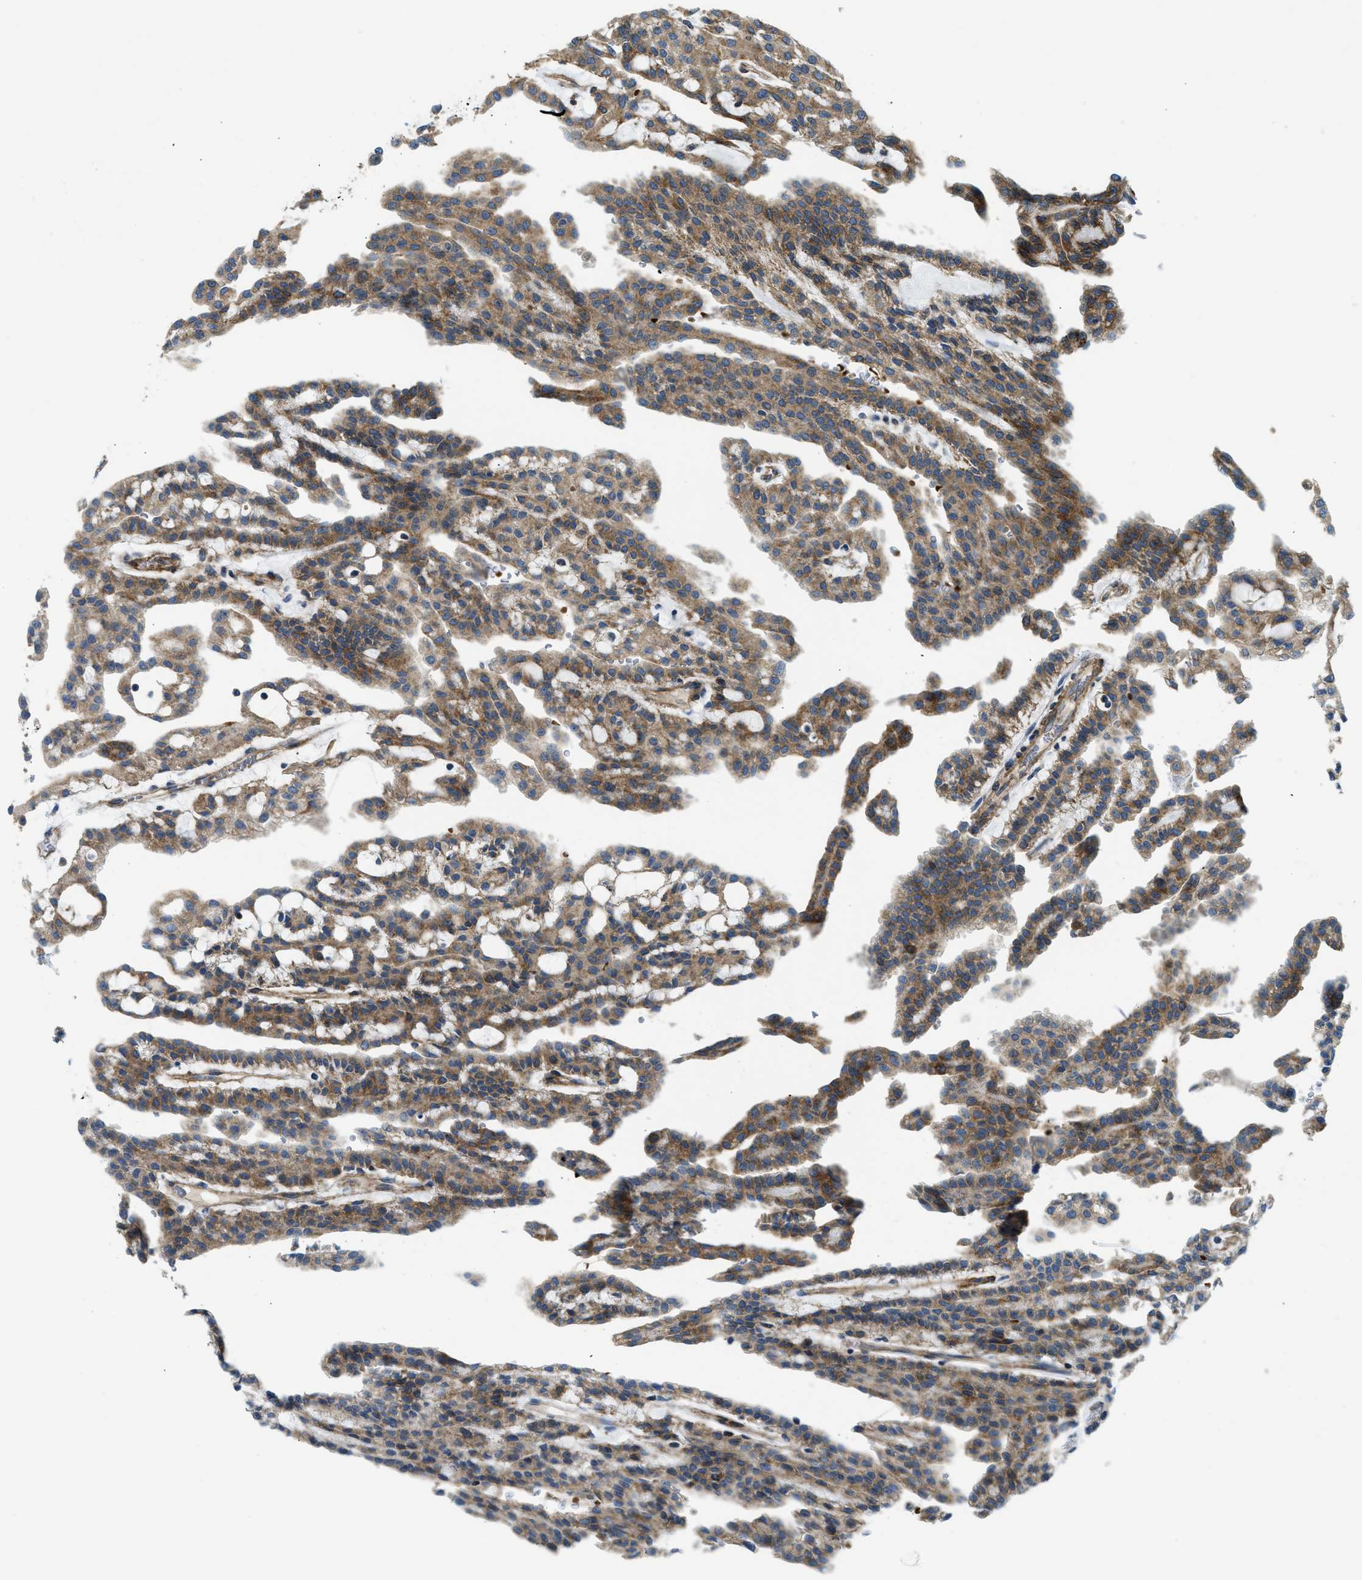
{"staining": {"intensity": "moderate", "quantity": ">75%", "location": "cytoplasmic/membranous"}, "tissue": "renal cancer", "cell_type": "Tumor cells", "image_type": "cancer", "snomed": [{"axis": "morphology", "description": "Adenocarcinoma, NOS"}, {"axis": "topography", "description": "Kidney"}], "caption": "This micrograph shows IHC staining of adenocarcinoma (renal), with medium moderate cytoplasmic/membranous staining in approximately >75% of tumor cells.", "gene": "CSPG4", "patient": {"sex": "male", "age": 63}}